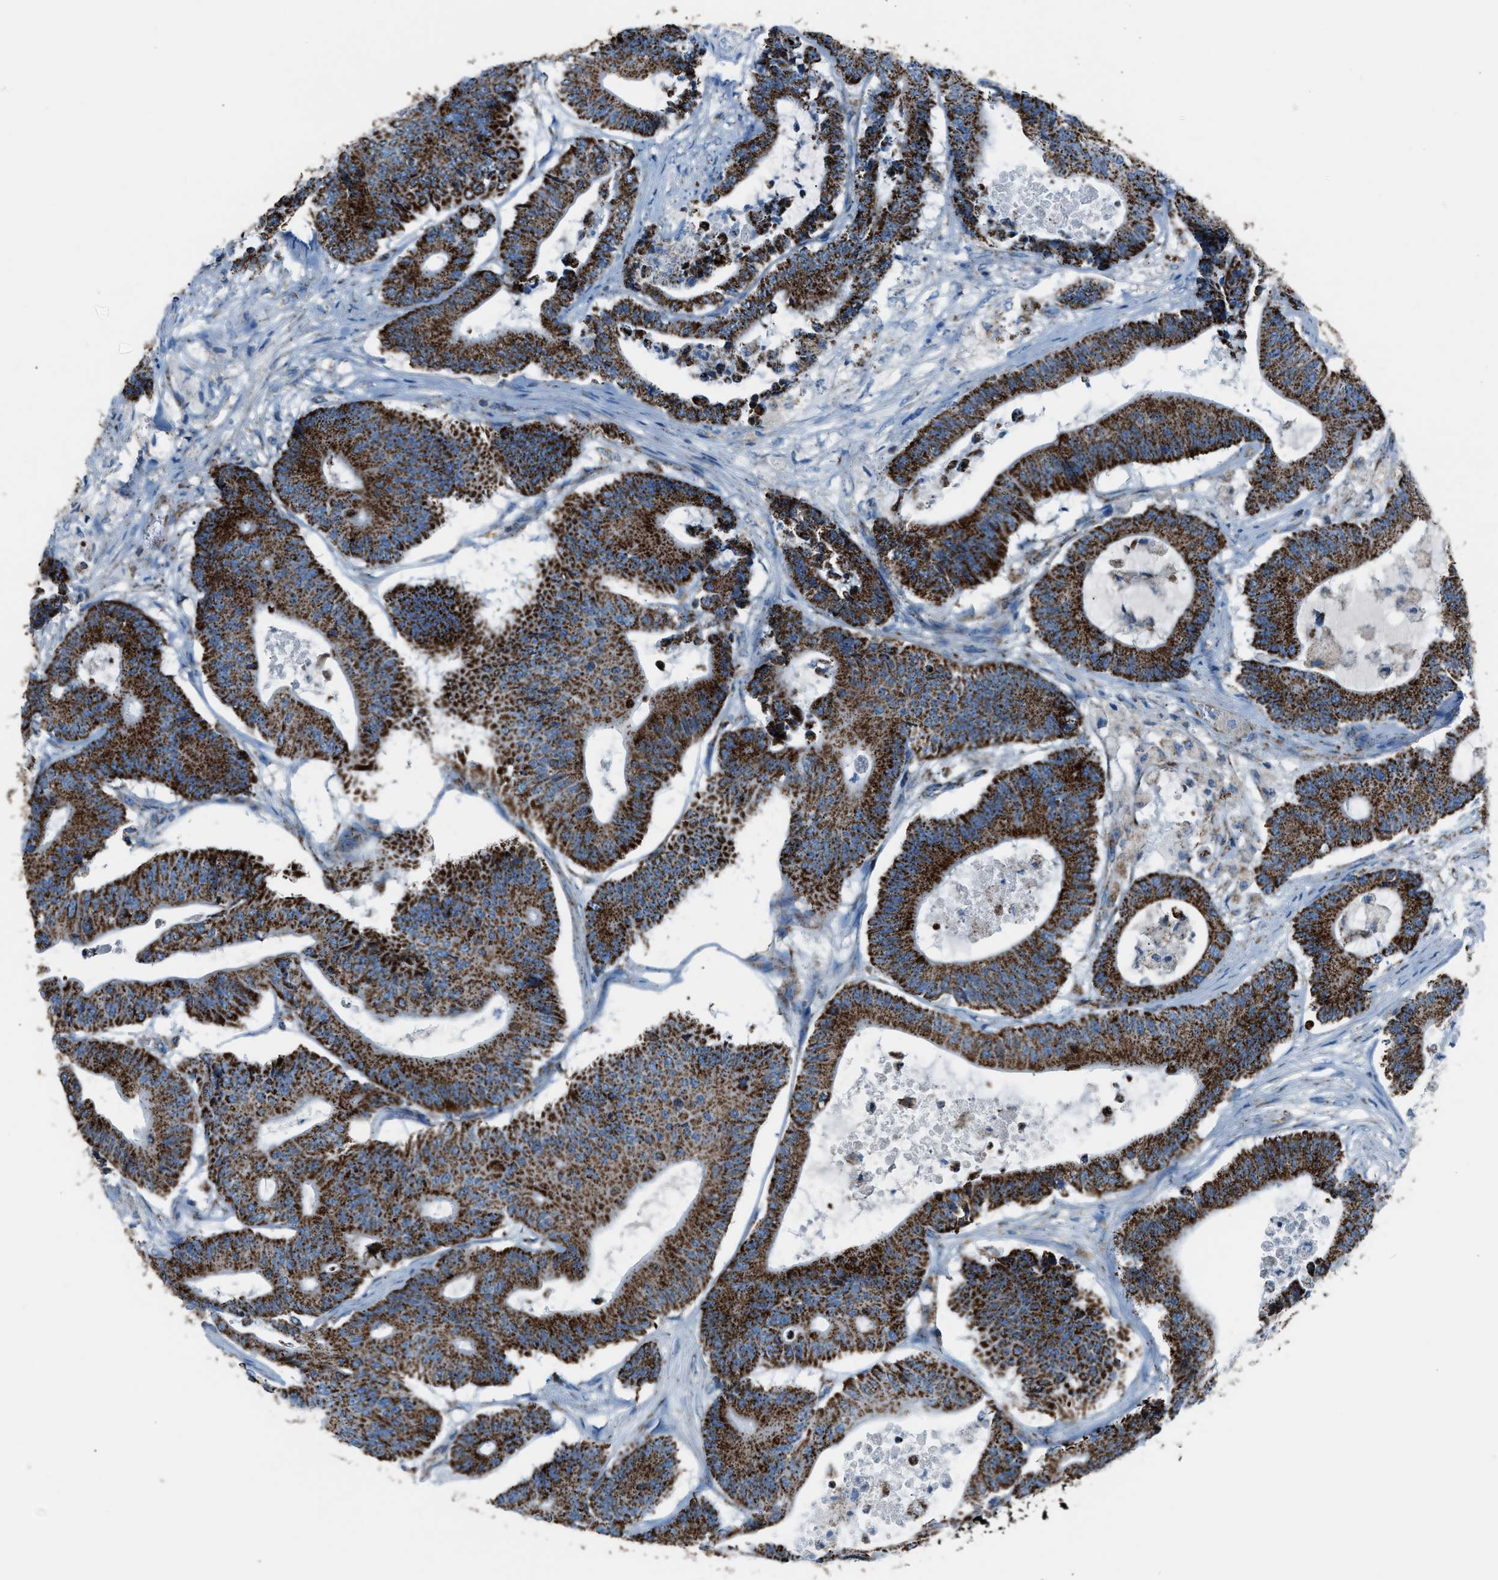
{"staining": {"intensity": "strong", "quantity": ">75%", "location": "cytoplasmic/membranous"}, "tissue": "colorectal cancer", "cell_type": "Tumor cells", "image_type": "cancer", "snomed": [{"axis": "morphology", "description": "Adenocarcinoma, NOS"}, {"axis": "topography", "description": "Colon"}], "caption": "IHC histopathology image of human colorectal cancer (adenocarcinoma) stained for a protein (brown), which exhibits high levels of strong cytoplasmic/membranous positivity in approximately >75% of tumor cells.", "gene": "MDH2", "patient": {"sex": "female", "age": 84}}